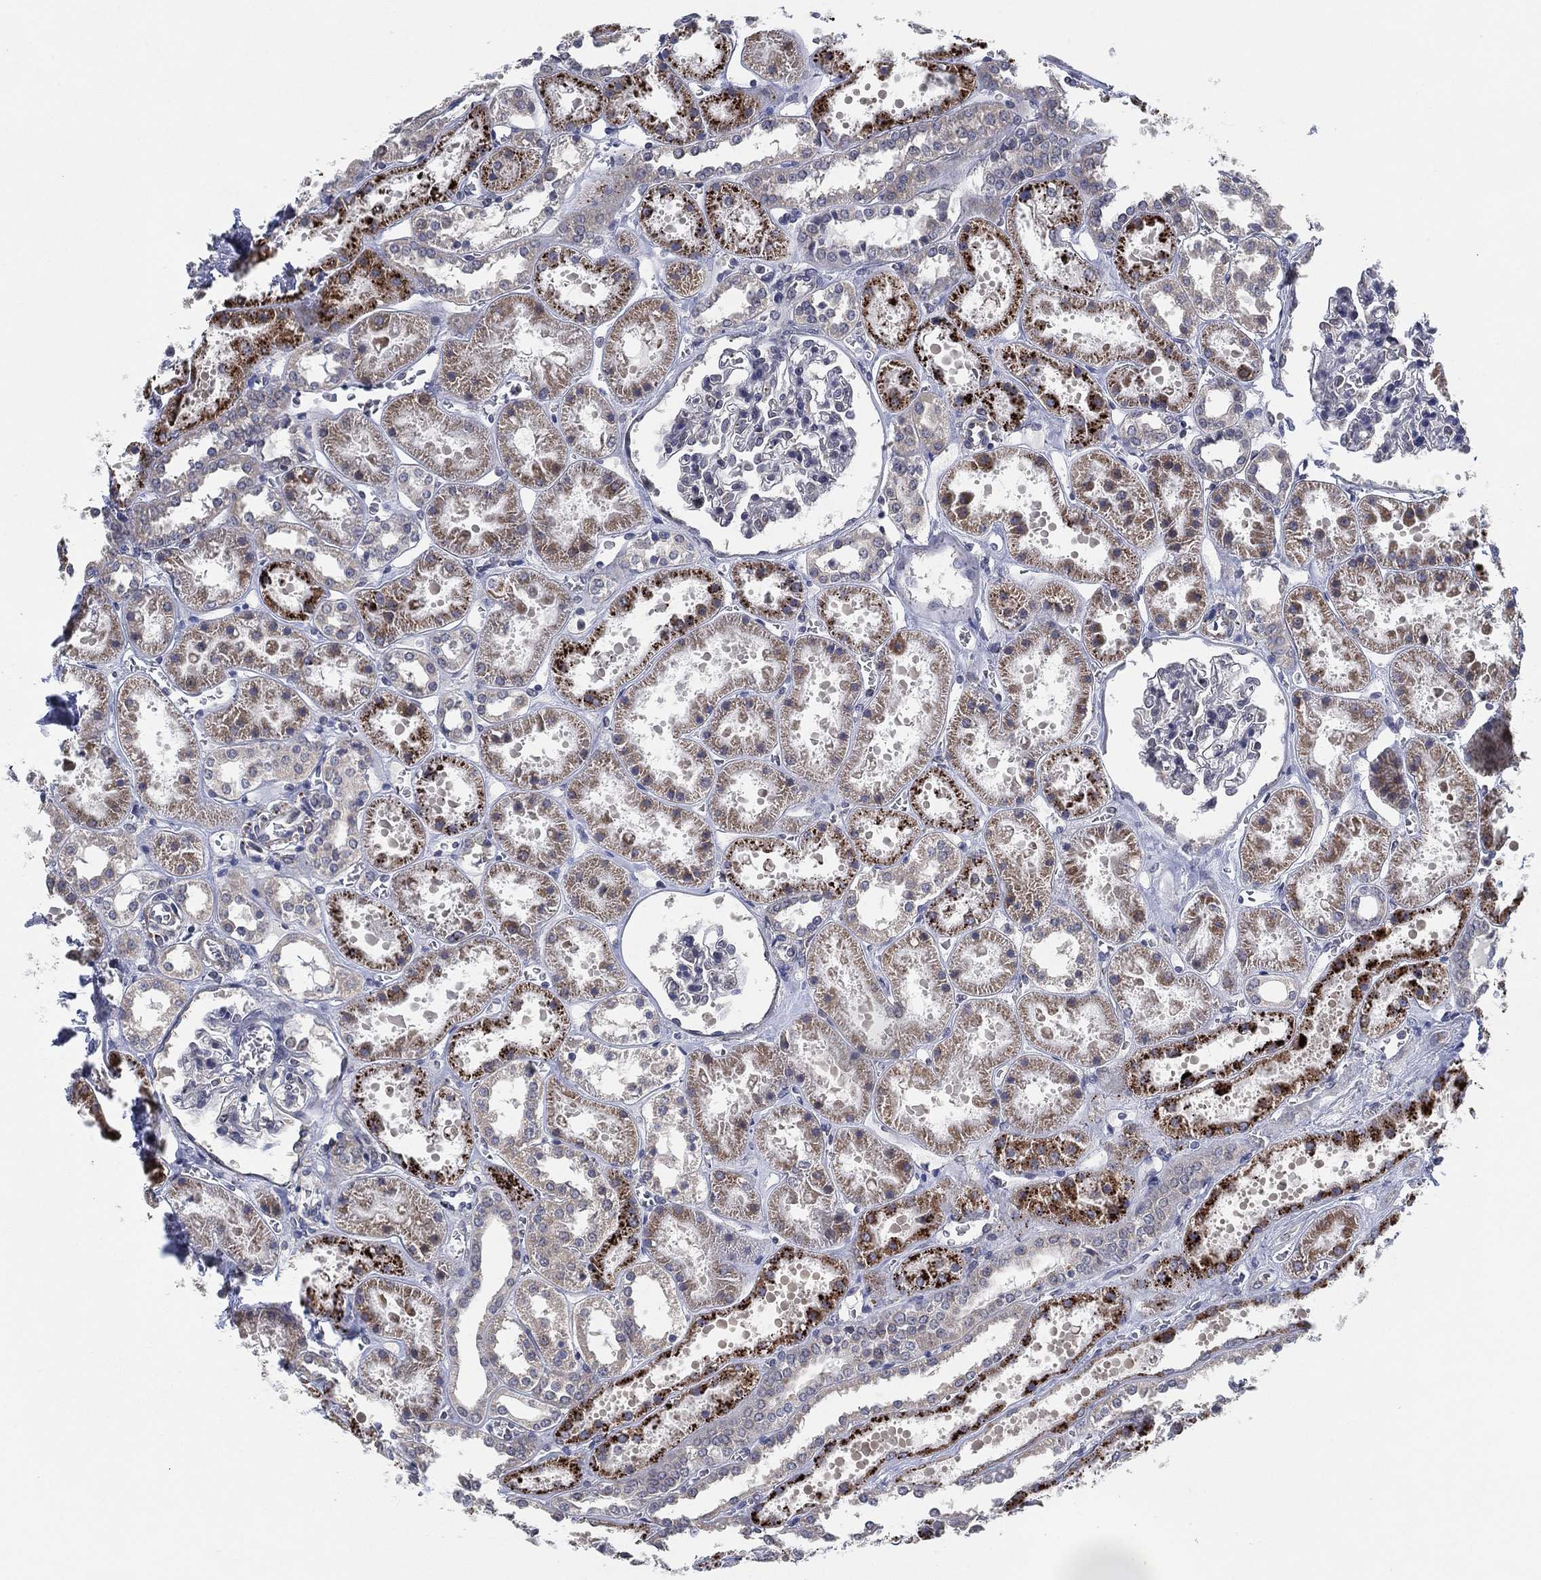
{"staining": {"intensity": "negative", "quantity": "none", "location": "none"}, "tissue": "kidney", "cell_type": "Cells in glomeruli", "image_type": "normal", "snomed": [{"axis": "morphology", "description": "Normal tissue, NOS"}, {"axis": "topography", "description": "Kidney"}], "caption": "Cells in glomeruli are negative for protein expression in normal human kidney. Nuclei are stained in blue.", "gene": "FAM104A", "patient": {"sex": "female", "age": 41}}